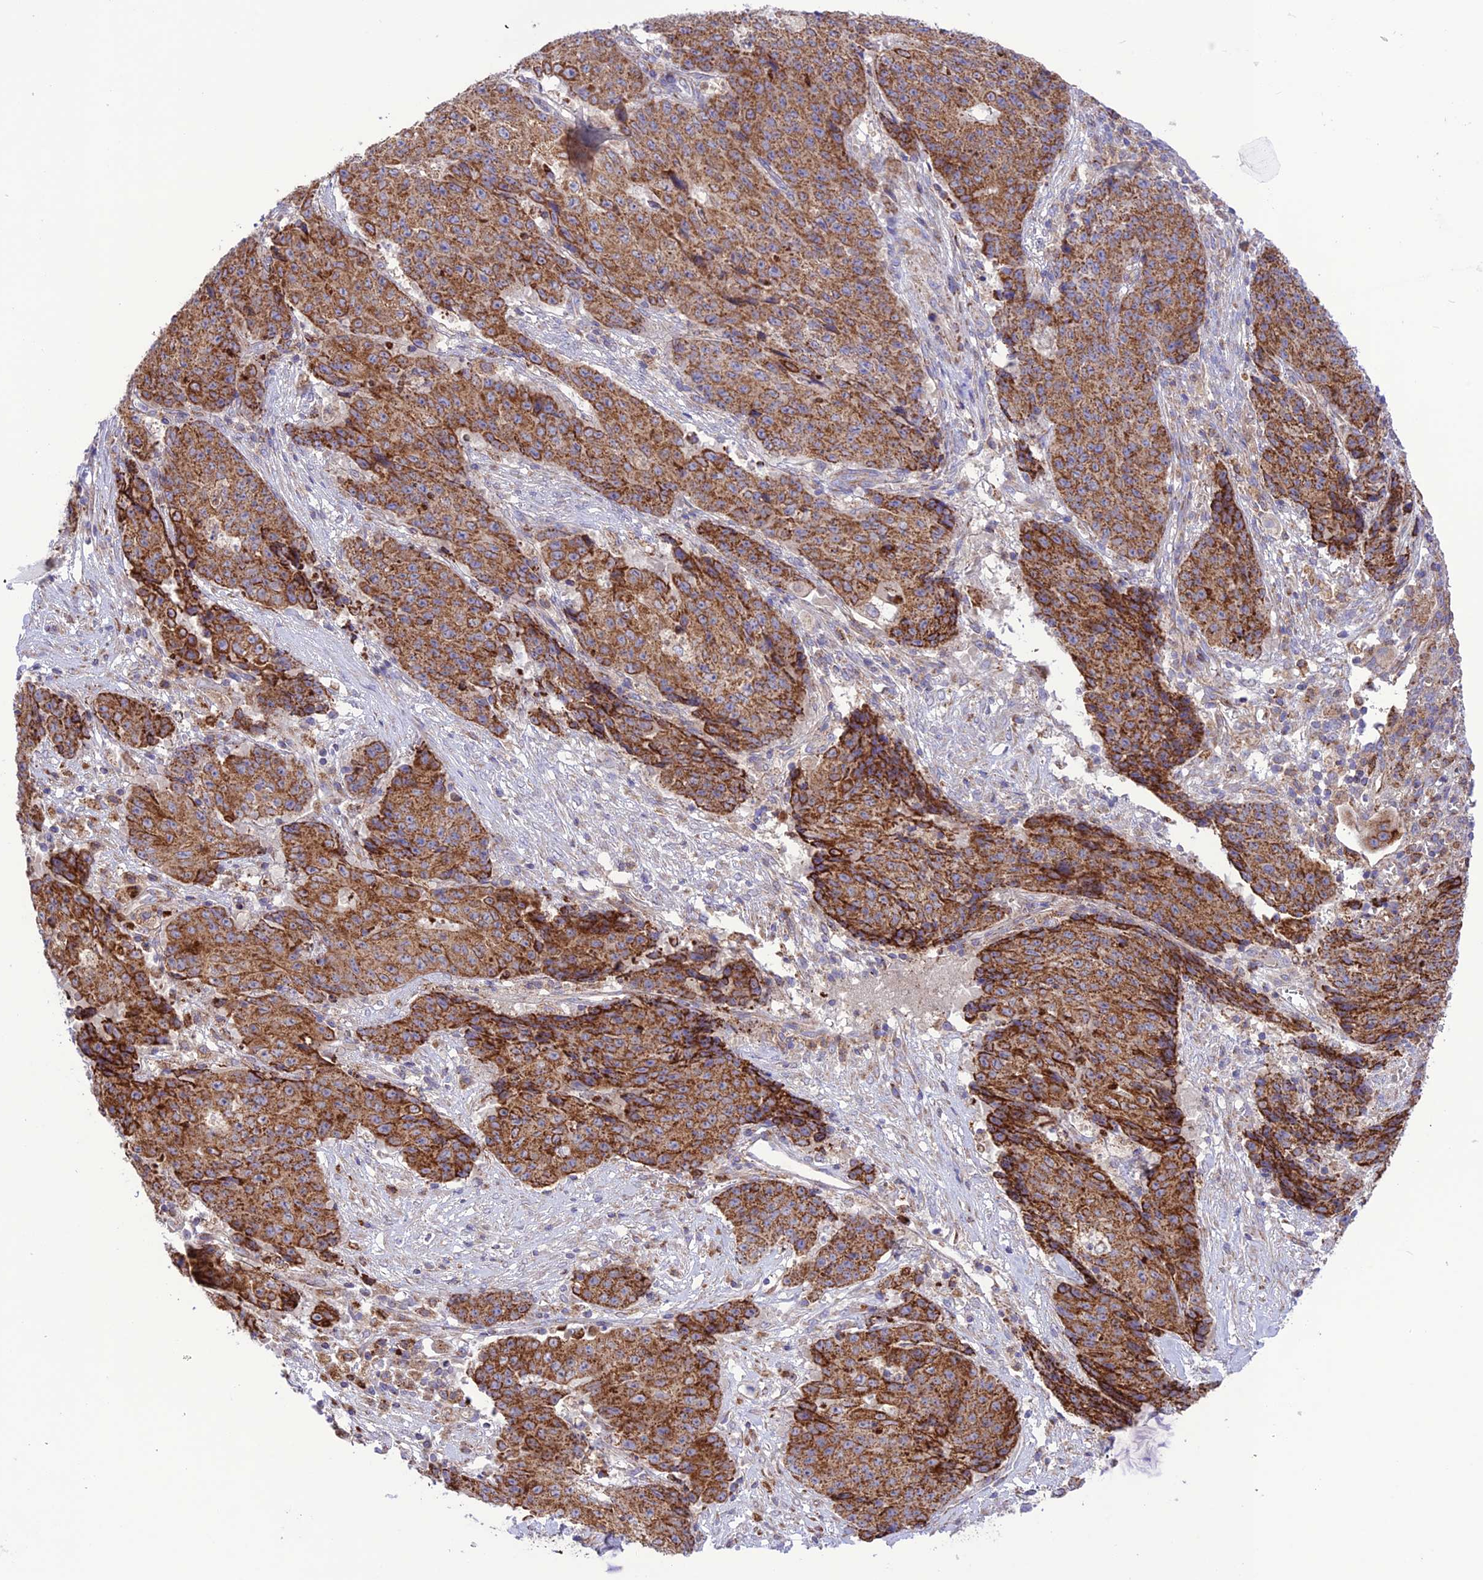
{"staining": {"intensity": "strong", "quantity": ">75%", "location": "cytoplasmic/membranous"}, "tissue": "ovarian cancer", "cell_type": "Tumor cells", "image_type": "cancer", "snomed": [{"axis": "morphology", "description": "Carcinoma, endometroid"}, {"axis": "topography", "description": "Ovary"}], "caption": "Tumor cells show strong cytoplasmic/membranous staining in about >75% of cells in ovarian endometroid carcinoma.", "gene": "UAP1L1", "patient": {"sex": "female", "age": 42}}